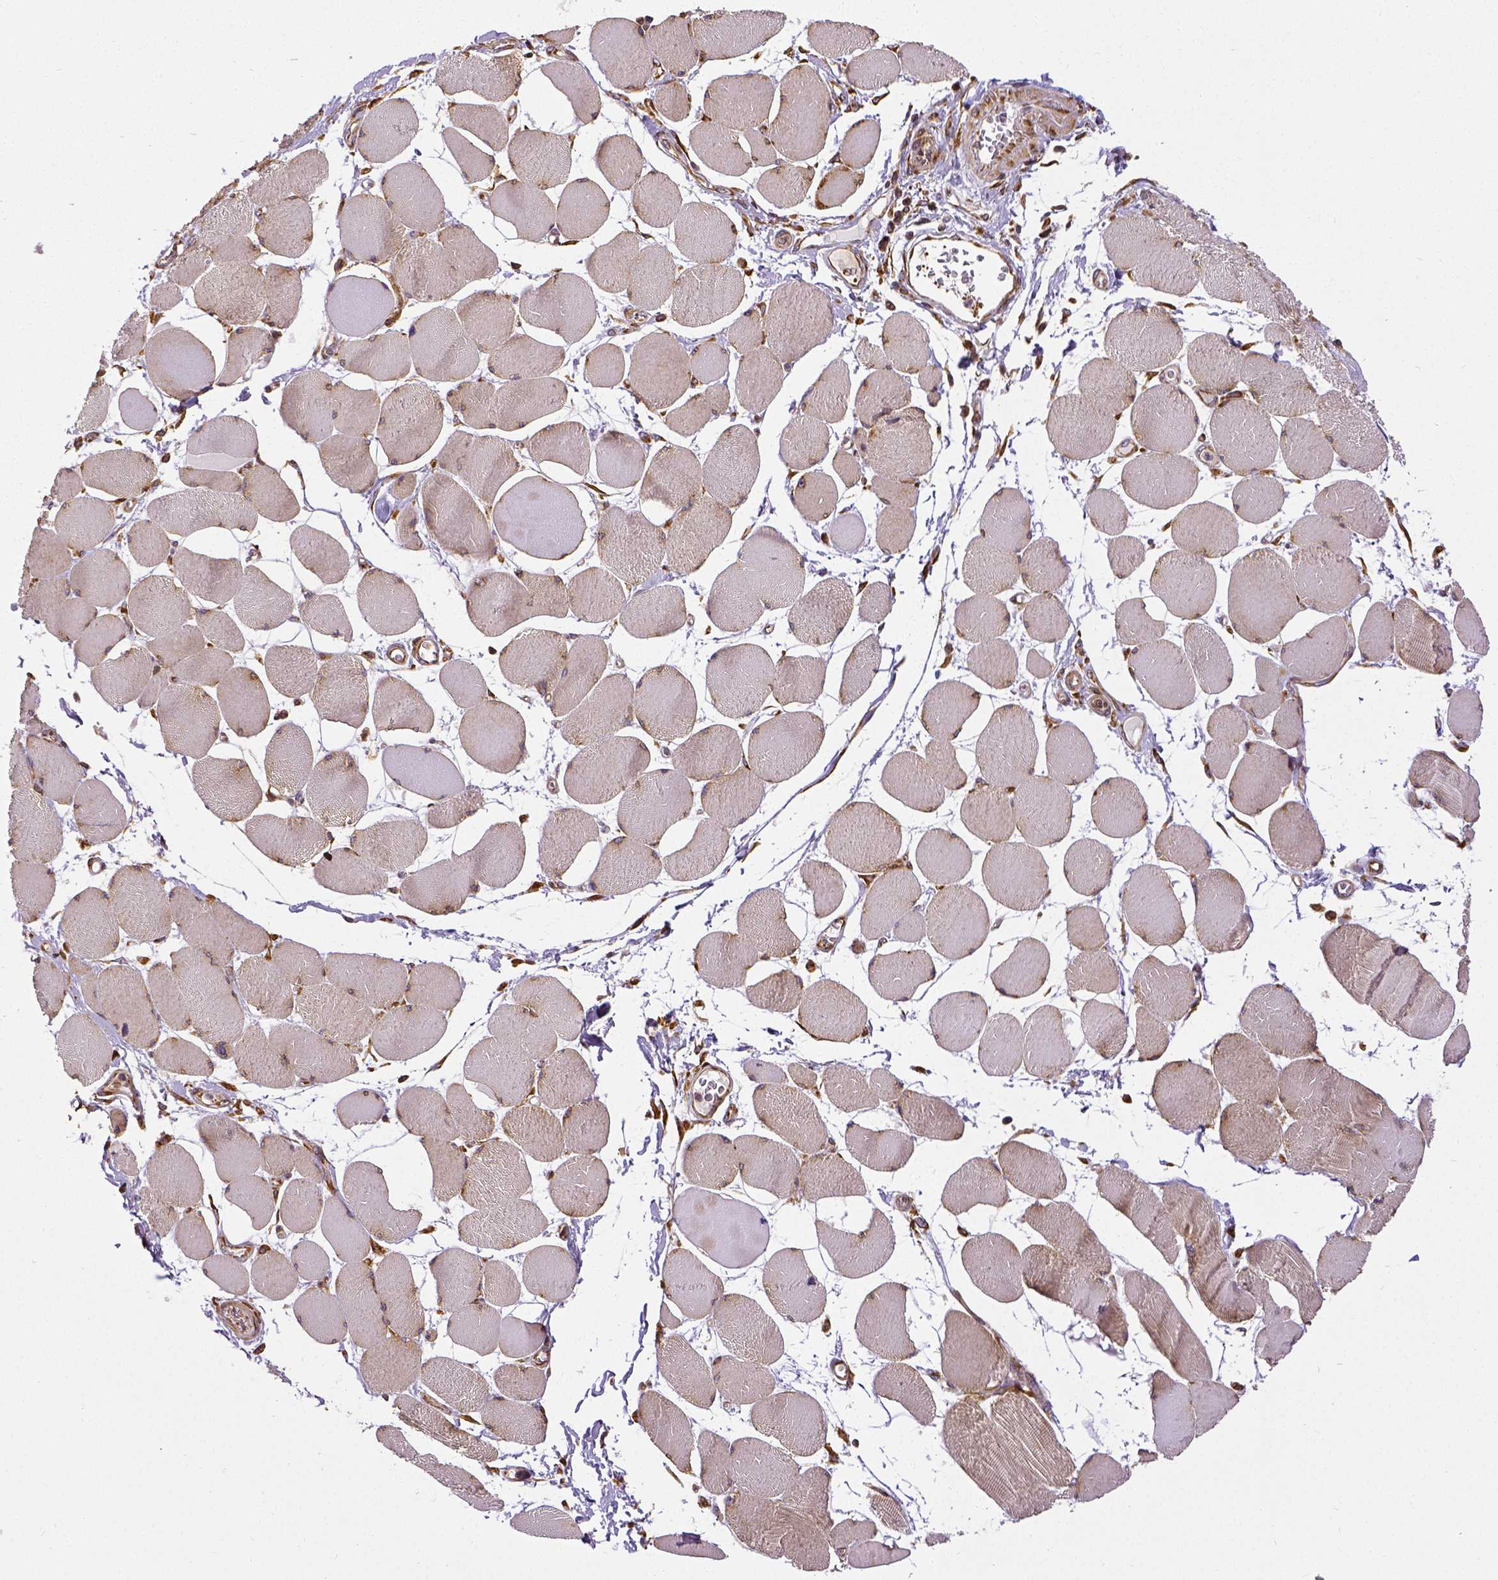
{"staining": {"intensity": "moderate", "quantity": ">75%", "location": "cytoplasmic/membranous"}, "tissue": "skeletal muscle", "cell_type": "Myocytes", "image_type": "normal", "snomed": [{"axis": "morphology", "description": "Normal tissue, NOS"}, {"axis": "topography", "description": "Skeletal muscle"}], "caption": "Brown immunohistochemical staining in benign skeletal muscle demonstrates moderate cytoplasmic/membranous staining in about >75% of myocytes. (Brightfield microscopy of DAB IHC at high magnification).", "gene": "MTDH", "patient": {"sex": "female", "age": 75}}